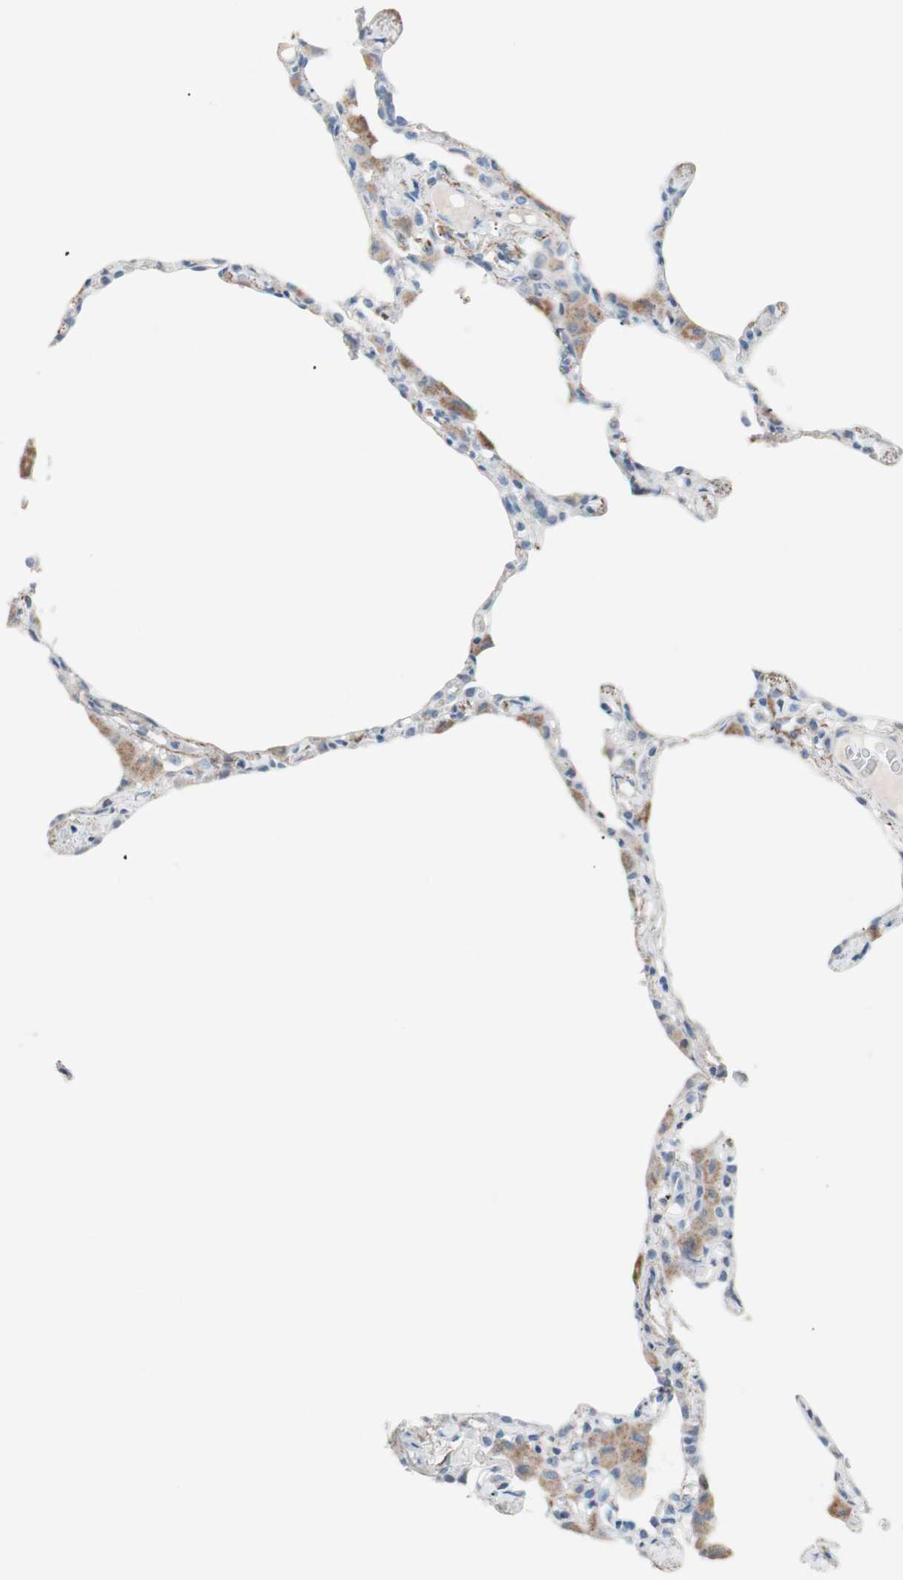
{"staining": {"intensity": "weak", "quantity": "25%-75%", "location": "cytoplasmic/membranous"}, "tissue": "lung", "cell_type": "Alveolar cells", "image_type": "normal", "snomed": [{"axis": "morphology", "description": "Normal tissue, NOS"}, {"axis": "topography", "description": "Lung"}], "caption": "Lung was stained to show a protein in brown. There is low levels of weak cytoplasmic/membranous staining in approximately 25%-75% of alveolar cells. The protein of interest is stained brown, and the nuclei are stained in blue (DAB IHC with brightfield microscopy, high magnification).", "gene": "FOSL1", "patient": {"sex": "female", "age": 49}}